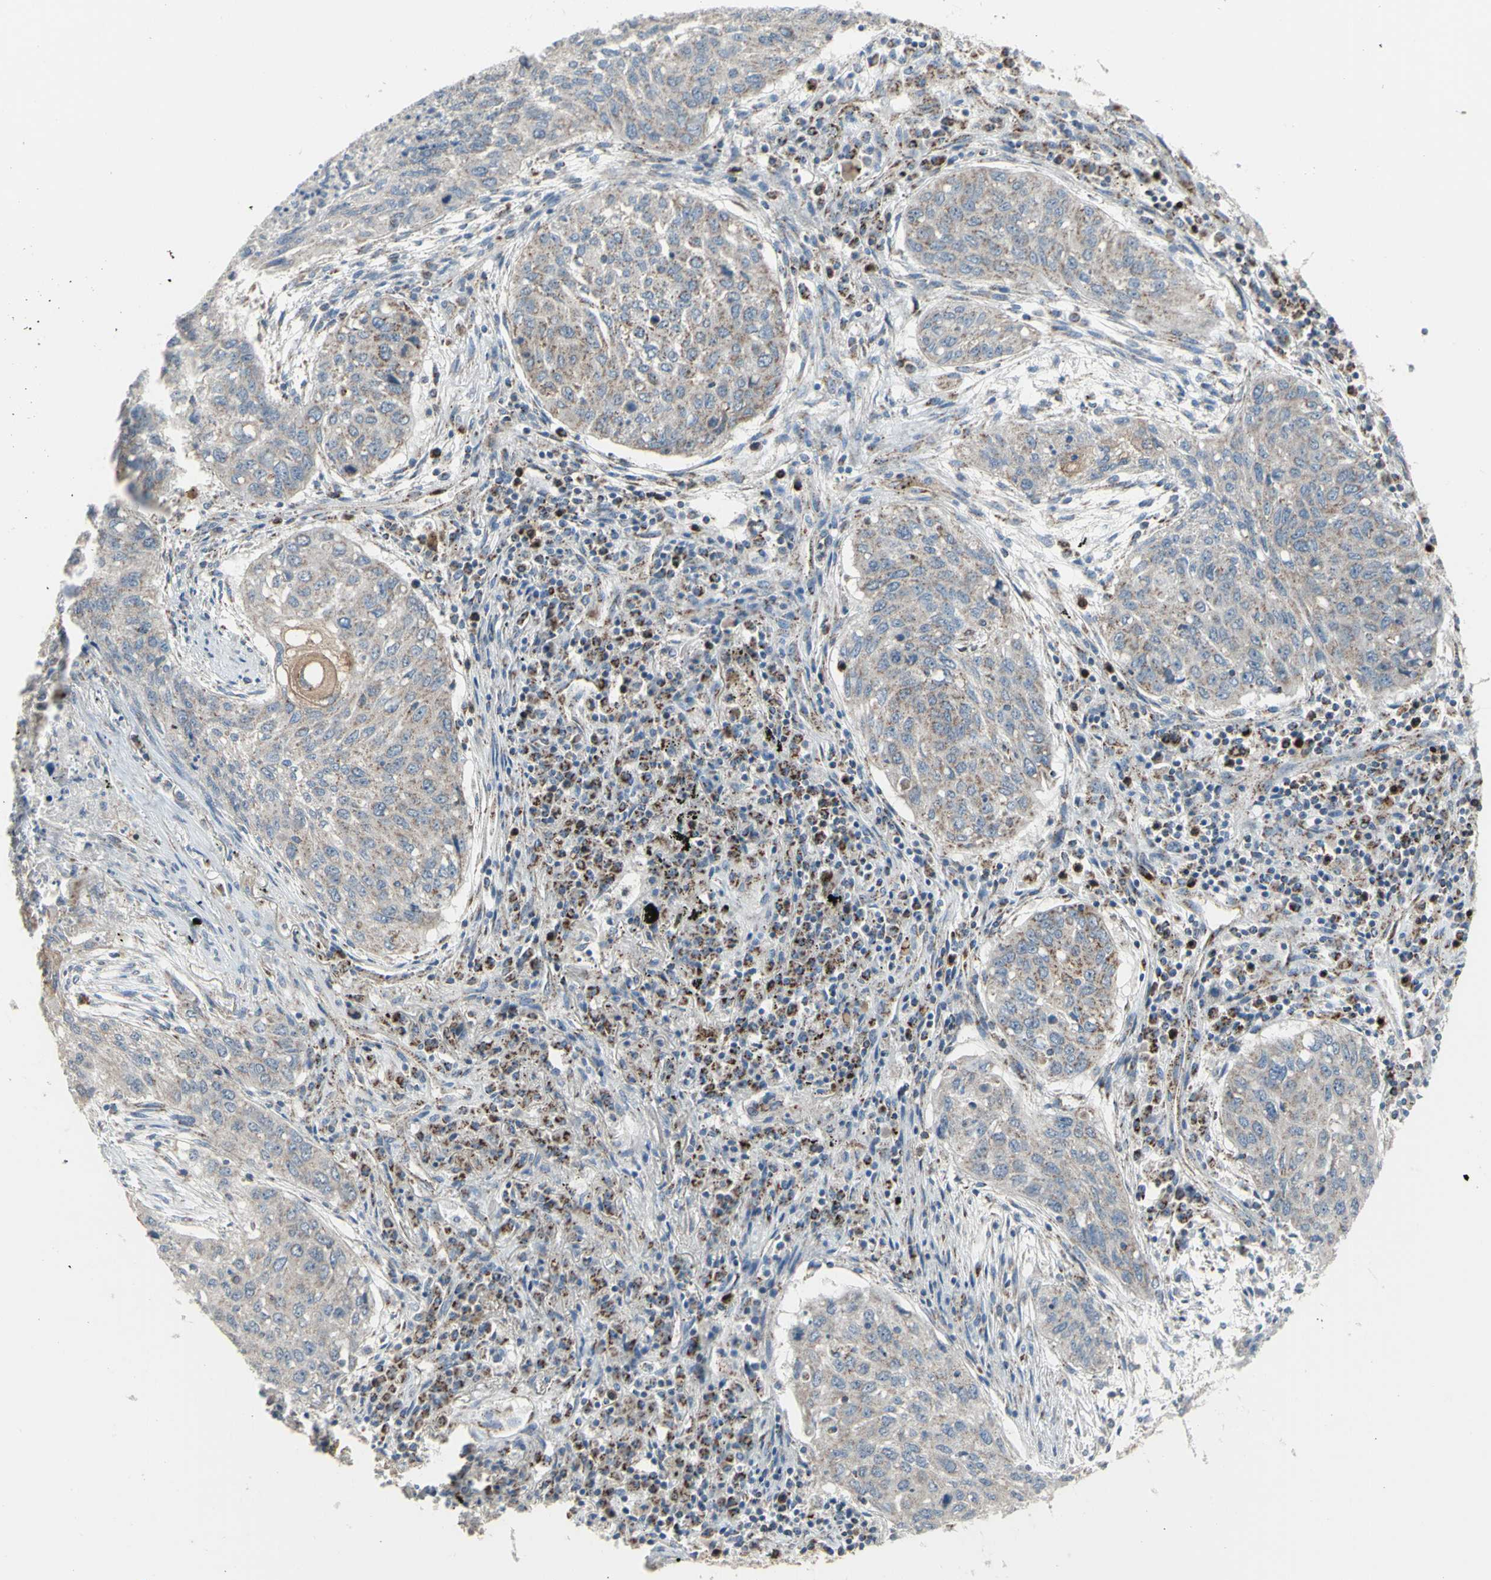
{"staining": {"intensity": "weak", "quantity": "25%-75%", "location": "cytoplasmic/membranous"}, "tissue": "lung cancer", "cell_type": "Tumor cells", "image_type": "cancer", "snomed": [{"axis": "morphology", "description": "Squamous cell carcinoma, NOS"}, {"axis": "topography", "description": "Lung"}], "caption": "Squamous cell carcinoma (lung) stained with a brown dye demonstrates weak cytoplasmic/membranous positive expression in approximately 25%-75% of tumor cells.", "gene": "FAM171B", "patient": {"sex": "female", "age": 63}}